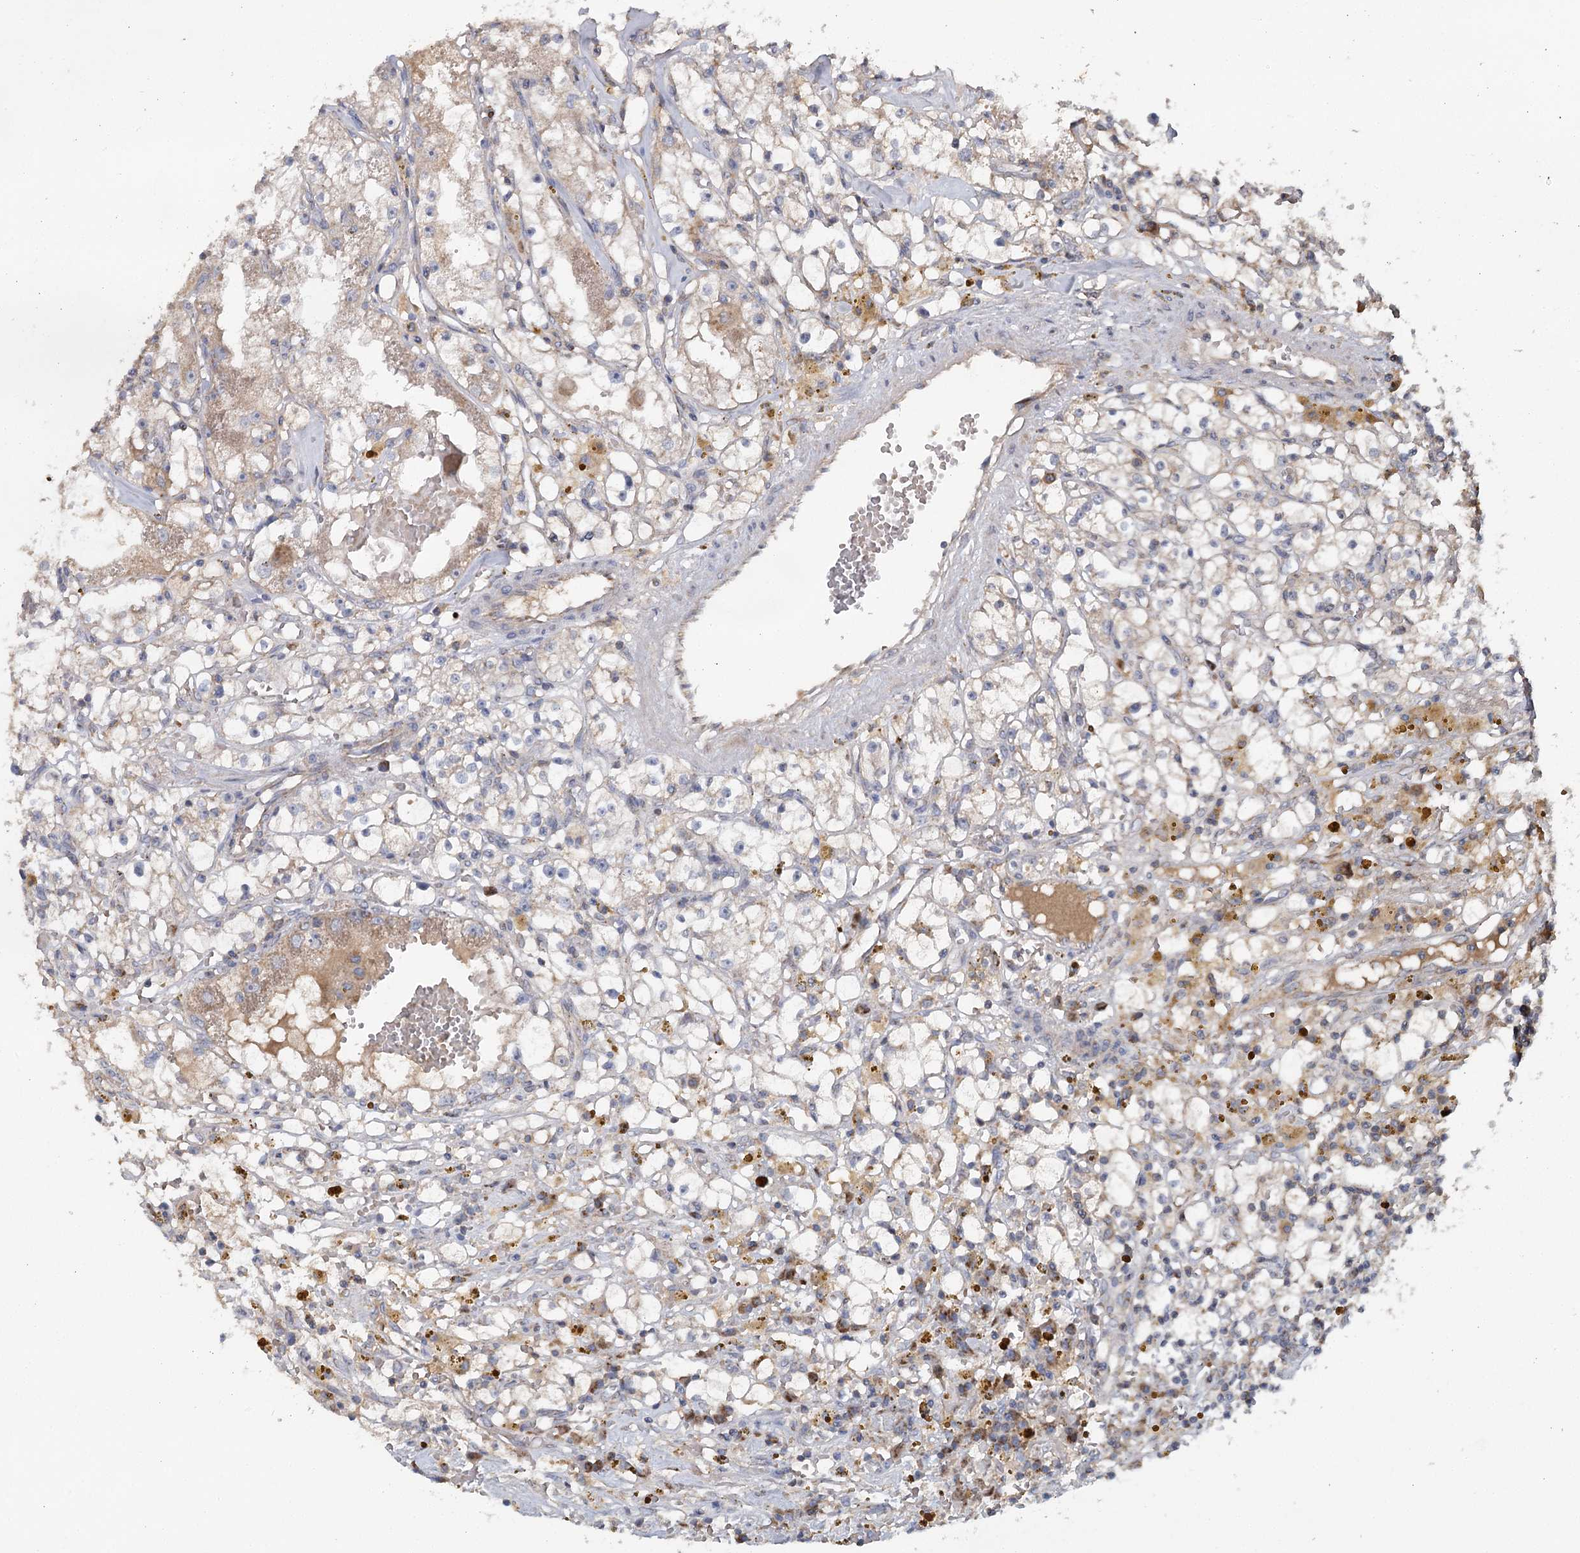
{"staining": {"intensity": "weak", "quantity": "<25%", "location": "cytoplasmic/membranous"}, "tissue": "renal cancer", "cell_type": "Tumor cells", "image_type": "cancer", "snomed": [{"axis": "morphology", "description": "Adenocarcinoma, NOS"}, {"axis": "topography", "description": "Kidney"}], "caption": "This is an IHC image of human adenocarcinoma (renal). There is no positivity in tumor cells.", "gene": "MRPL44", "patient": {"sex": "male", "age": 56}}